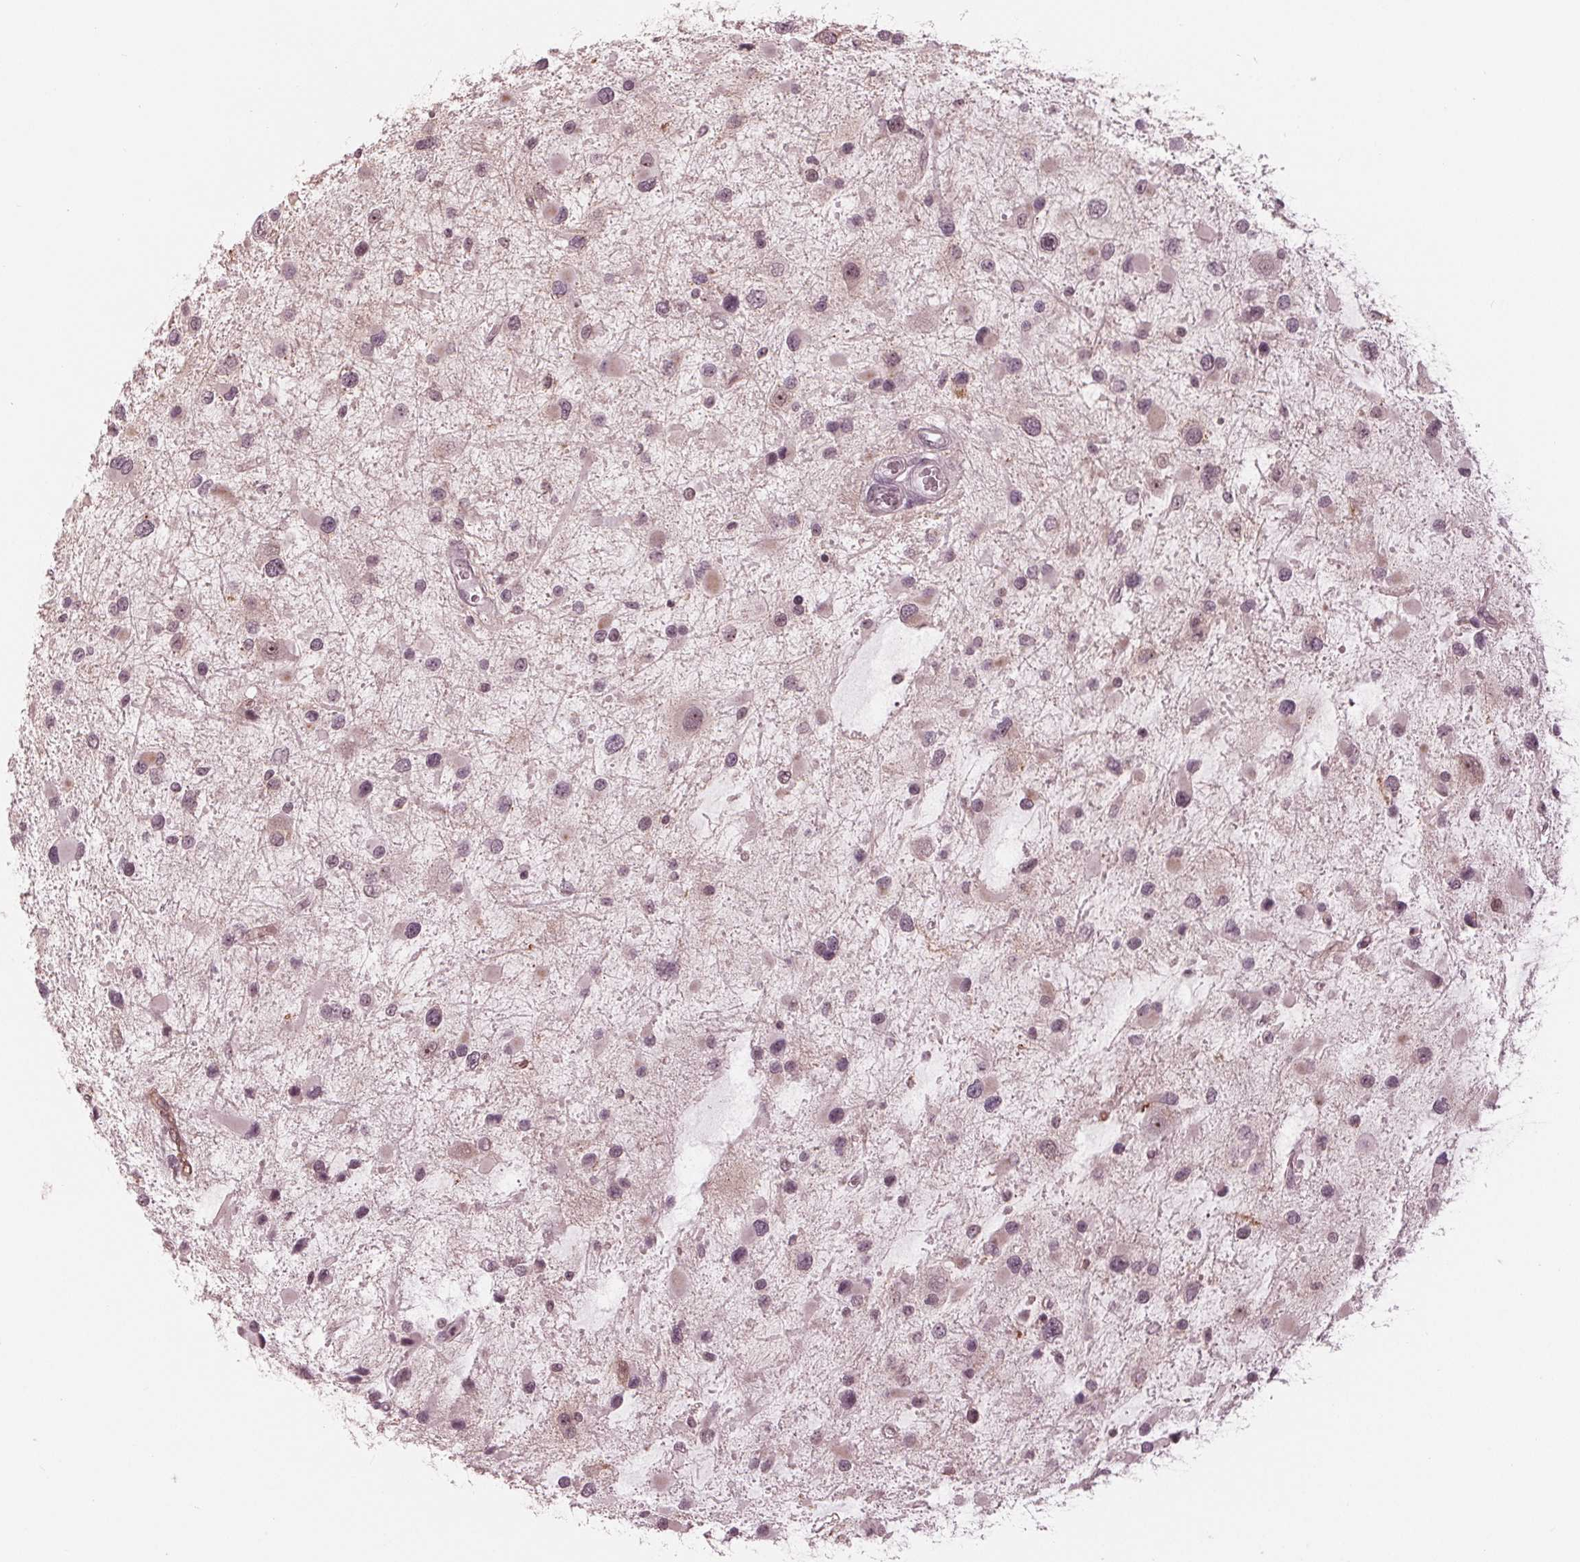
{"staining": {"intensity": "weak", "quantity": "25%-75%", "location": "nuclear"}, "tissue": "glioma", "cell_type": "Tumor cells", "image_type": "cancer", "snomed": [{"axis": "morphology", "description": "Glioma, malignant, Low grade"}, {"axis": "topography", "description": "Brain"}], "caption": "Protein staining by immunohistochemistry exhibits weak nuclear expression in about 25%-75% of tumor cells in malignant low-grade glioma.", "gene": "SLX4", "patient": {"sex": "female", "age": 32}}